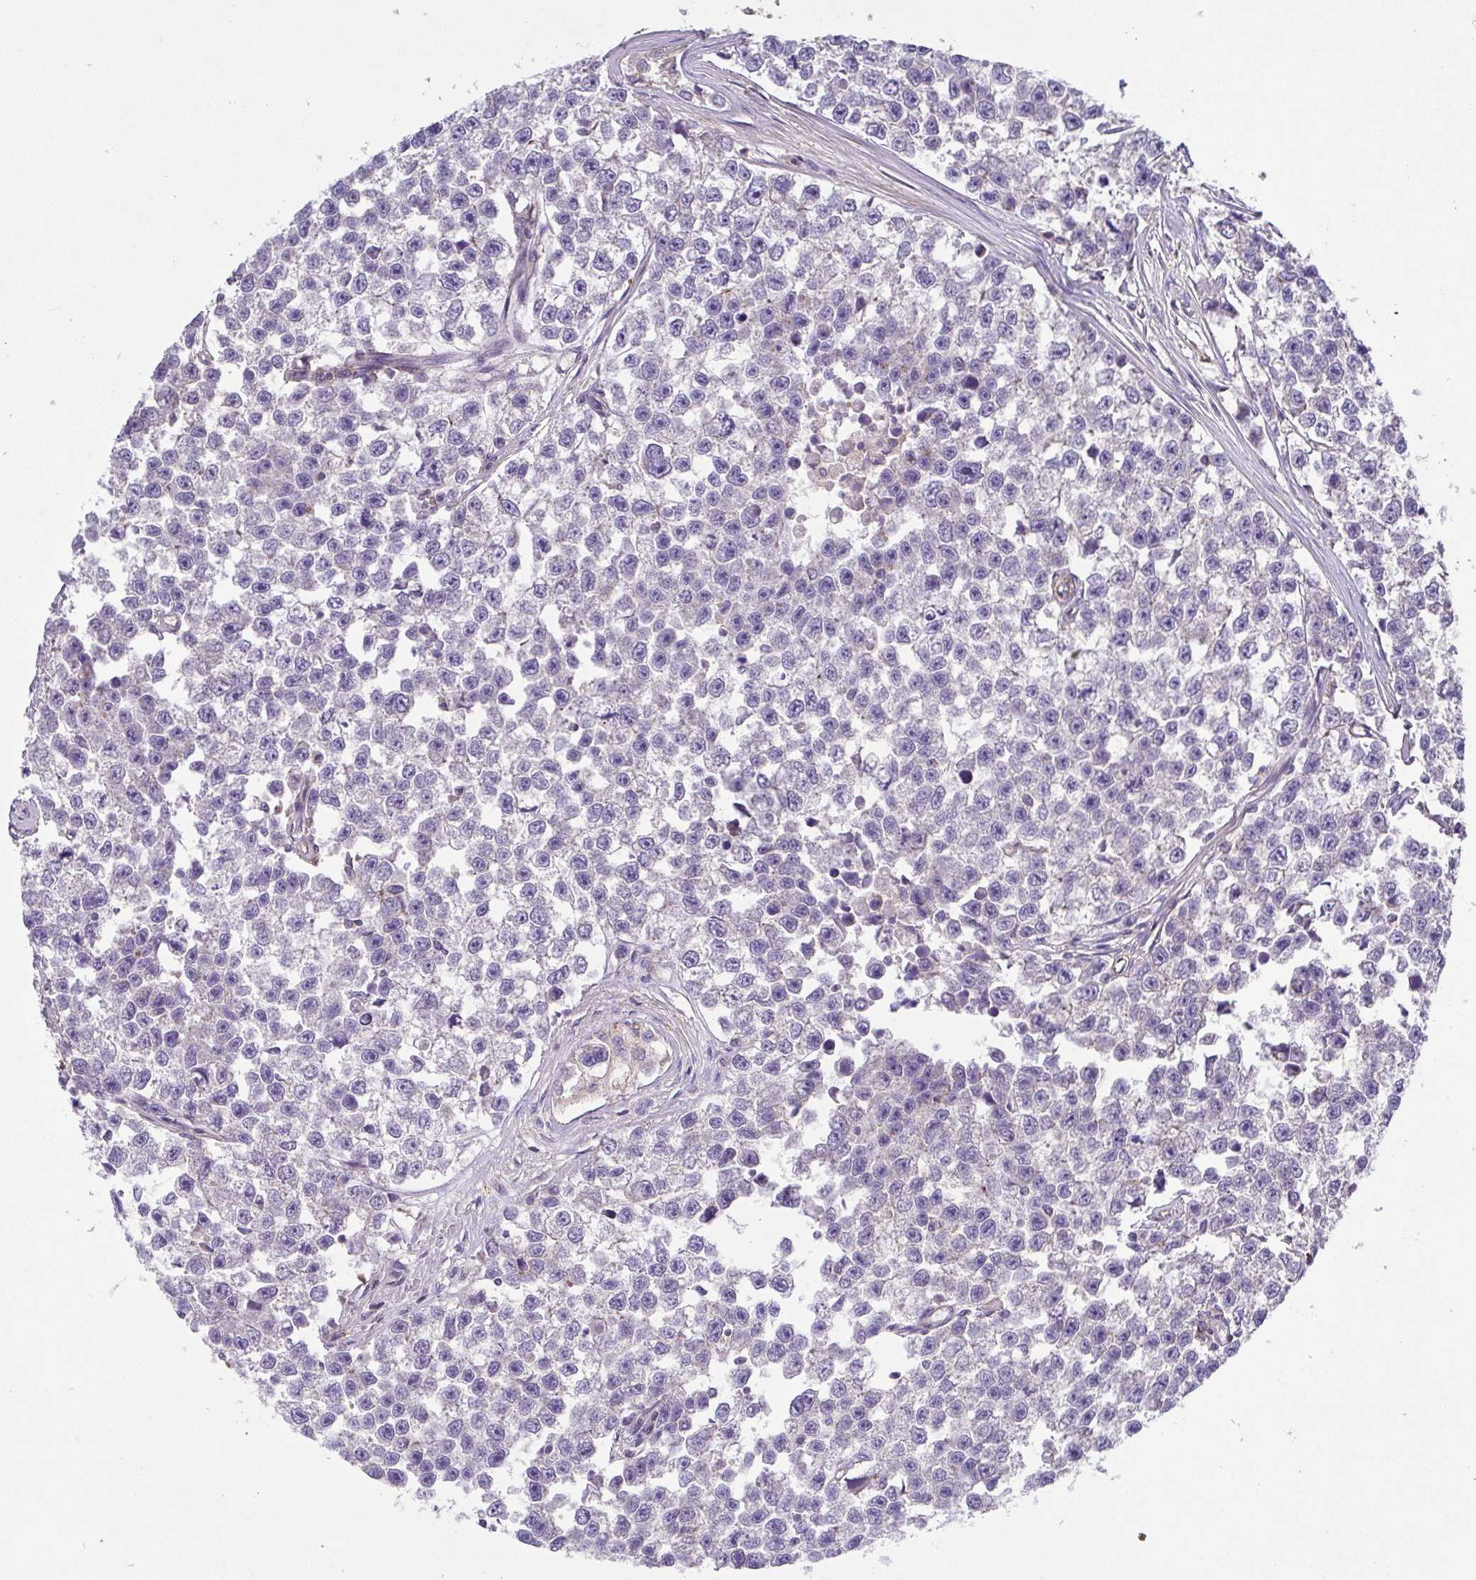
{"staining": {"intensity": "negative", "quantity": "none", "location": "none"}, "tissue": "testis cancer", "cell_type": "Tumor cells", "image_type": "cancer", "snomed": [{"axis": "morphology", "description": "Seminoma, NOS"}, {"axis": "topography", "description": "Testis"}], "caption": "This is a histopathology image of immunohistochemistry staining of testis cancer, which shows no expression in tumor cells.", "gene": "IDE", "patient": {"sex": "male", "age": 26}}